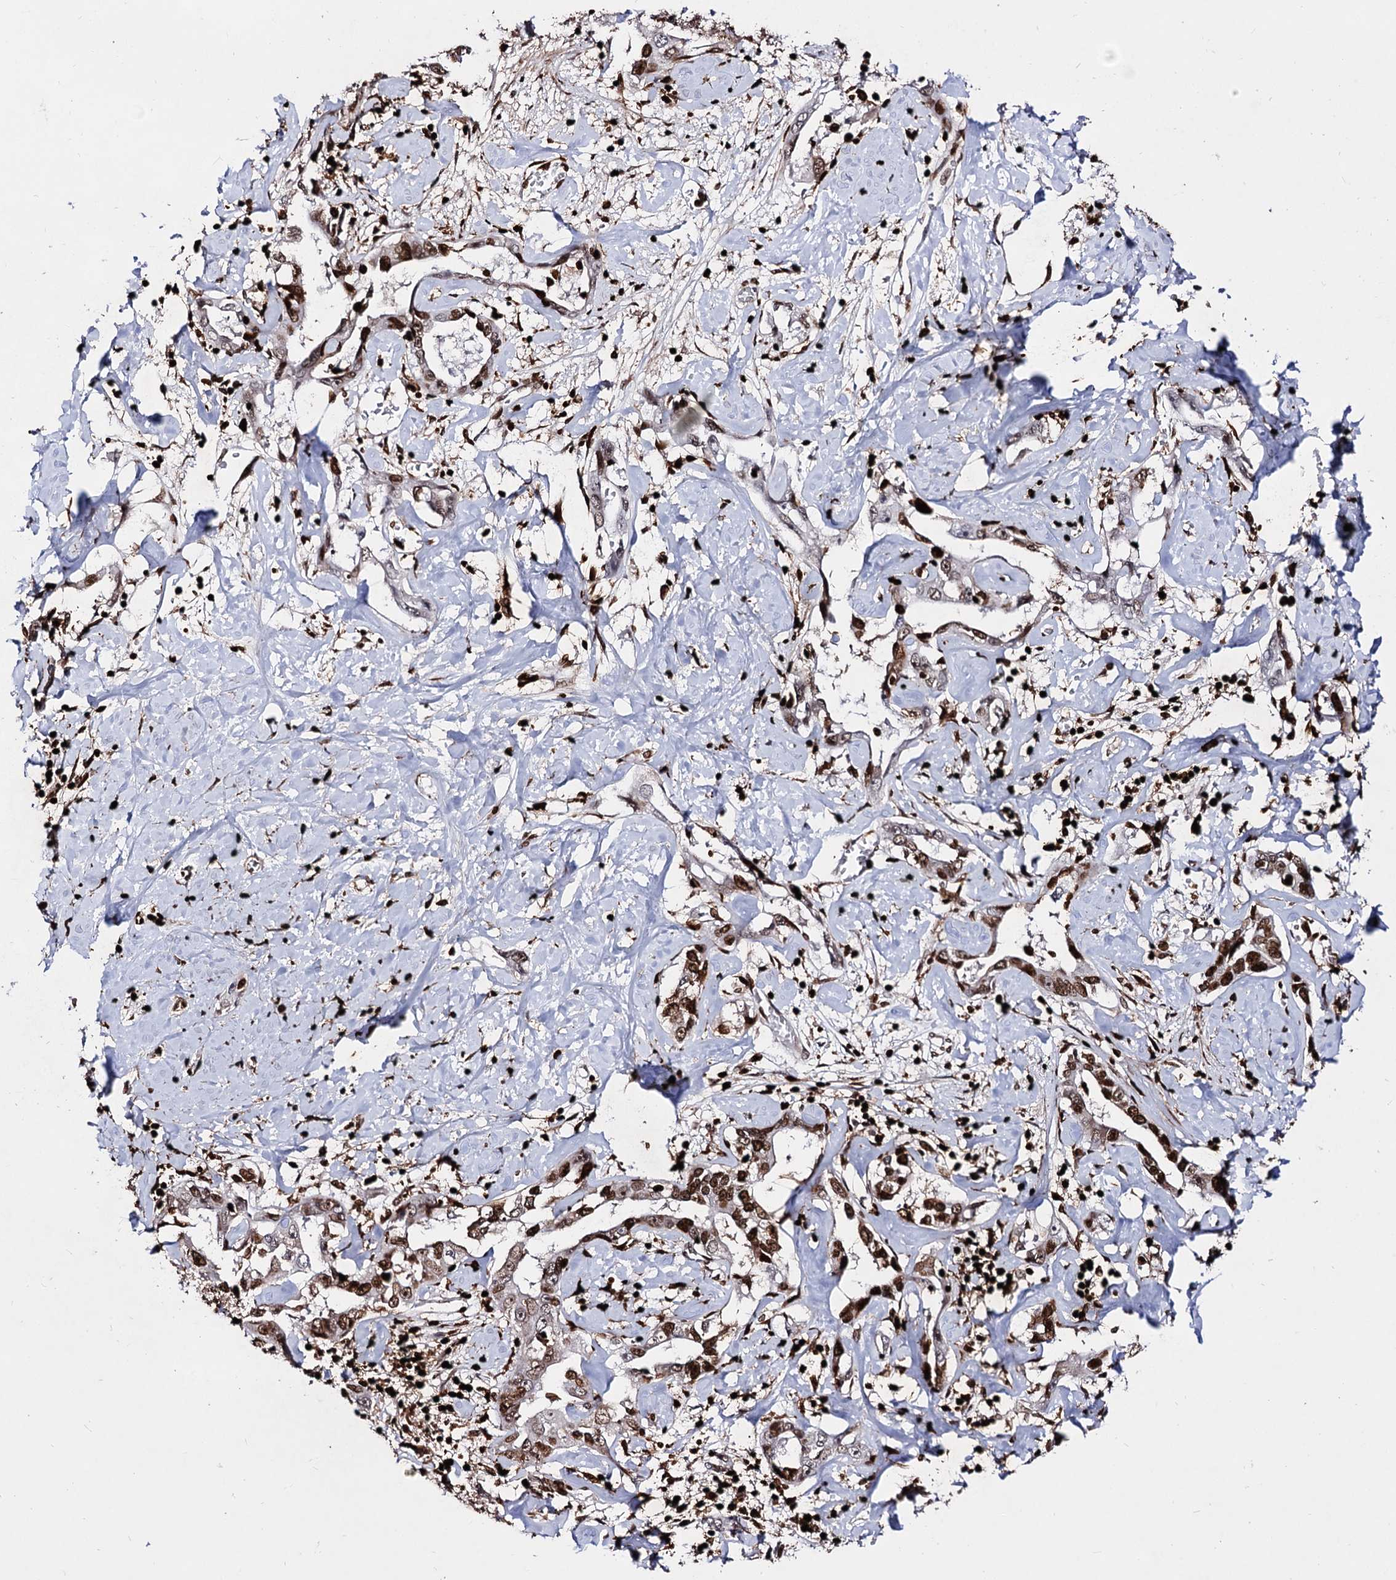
{"staining": {"intensity": "strong", "quantity": ">75%", "location": "nuclear"}, "tissue": "liver cancer", "cell_type": "Tumor cells", "image_type": "cancer", "snomed": [{"axis": "morphology", "description": "Cholangiocarcinoma"}, {"axis": "topography", "description": "Liver"}], "caption": "Human liver cholangiocarcinoma stained for a protein (brown) demonstrates strong nuclear positive positivity in about >75% of tumor cells.", "gene": "HMGB2", "patient": {"sex": "male", "age": 59}}